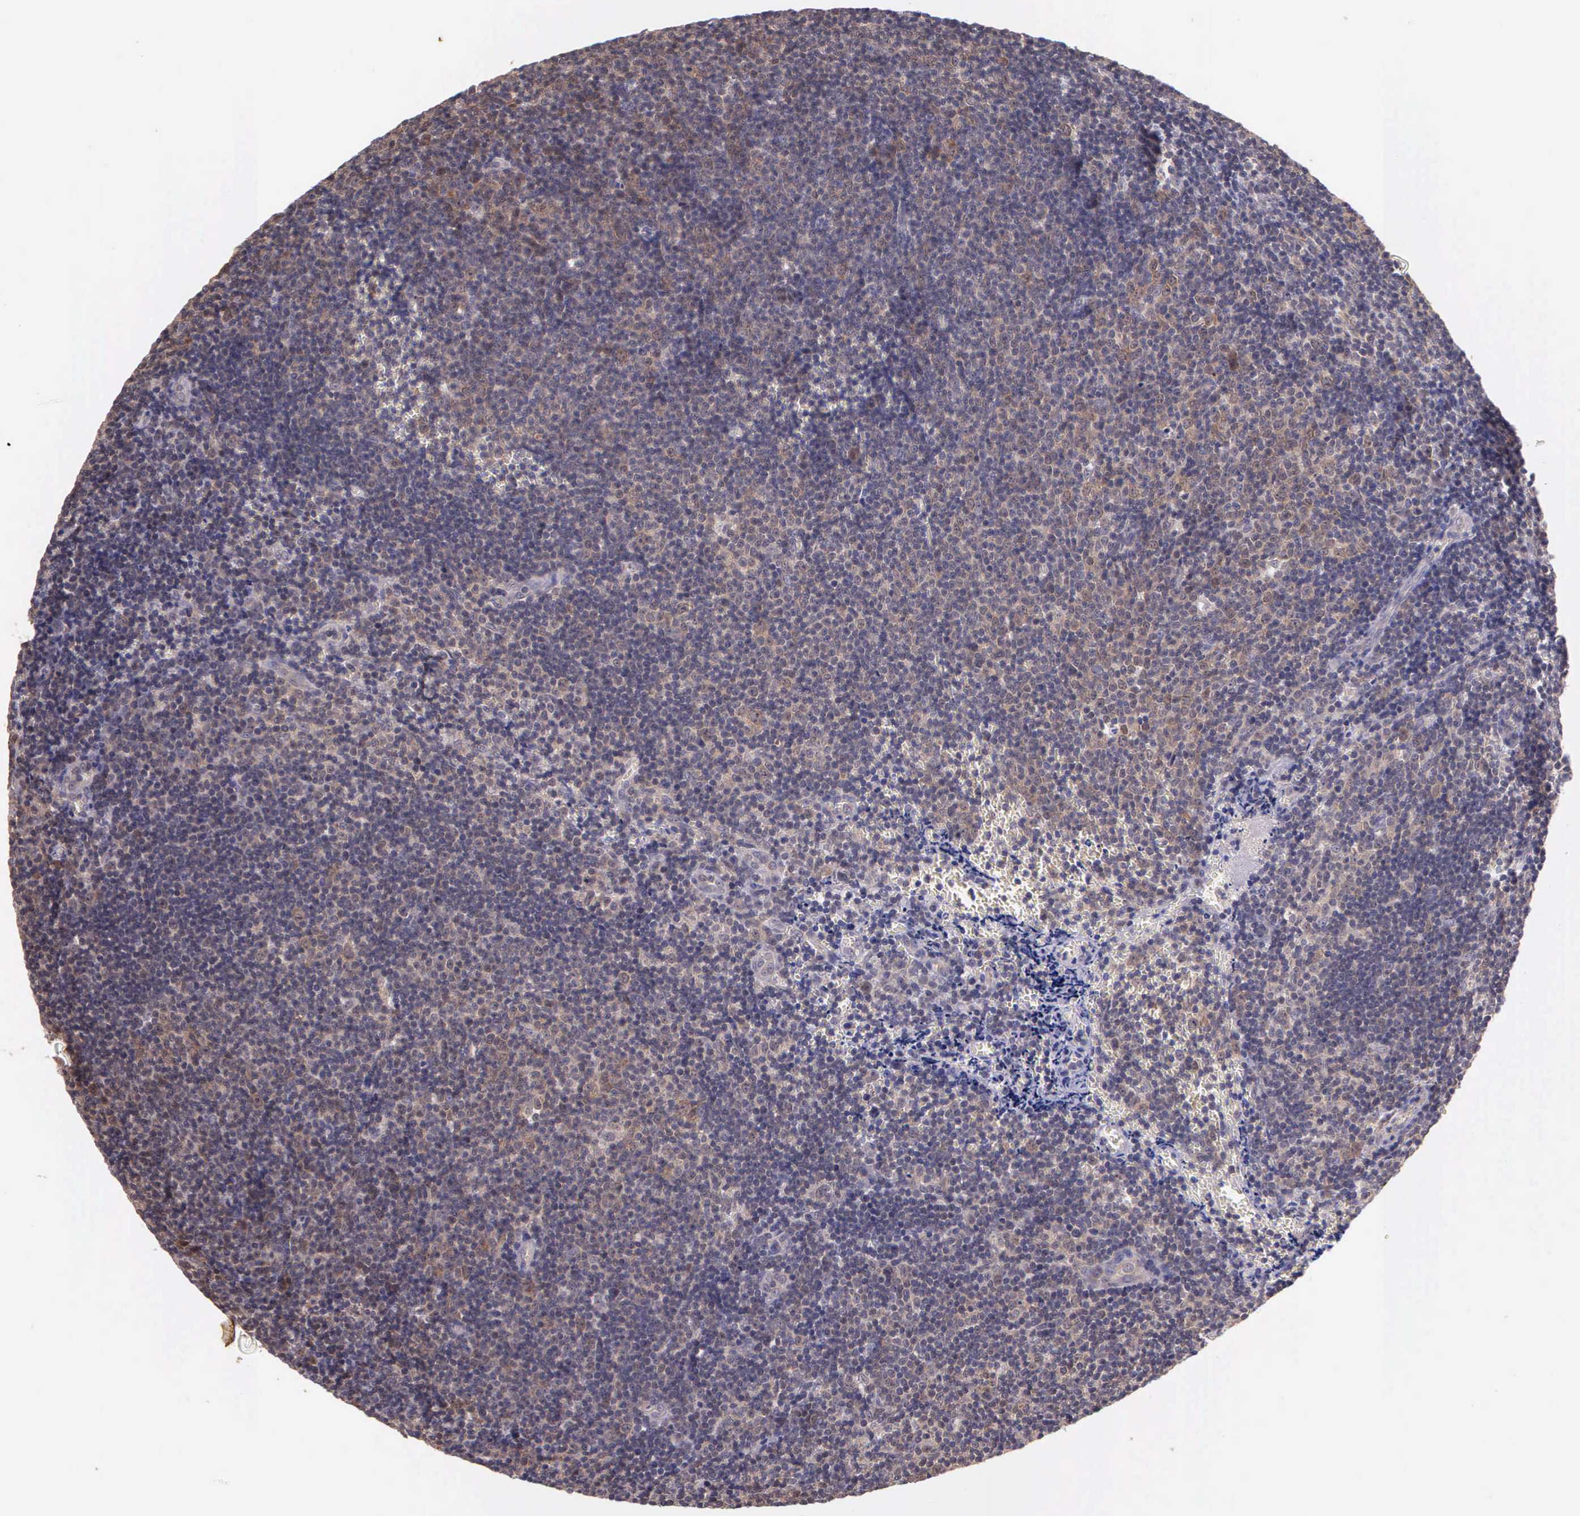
{"staining": {"intensity": "negative", "quantity": "none", "location": "none"}, "tissue": "lymphoma", "cell_type": "Tumor cells", "image_type": "cancer", "snomed": [{"axis": "morphology", "description": "Malignant lymphoma, non-Hodgkin's type, Low grade"}, {"axis": "topography", "description": "Lymph node"}], "caption": "Immunohistochemistry (IHC) image of malignant lymphoma, non-Hodgkin's type (low-grade) stained for a protein (brown), which reveals no expression in tumor cells. The staining is performed using DAB (3,3'-diaminobenzidine) brown chromogen with nuclei counter-stained in using hematoxylin.", "gene": "IGBP1", "patient": {"sex": "male", "age": 49}}